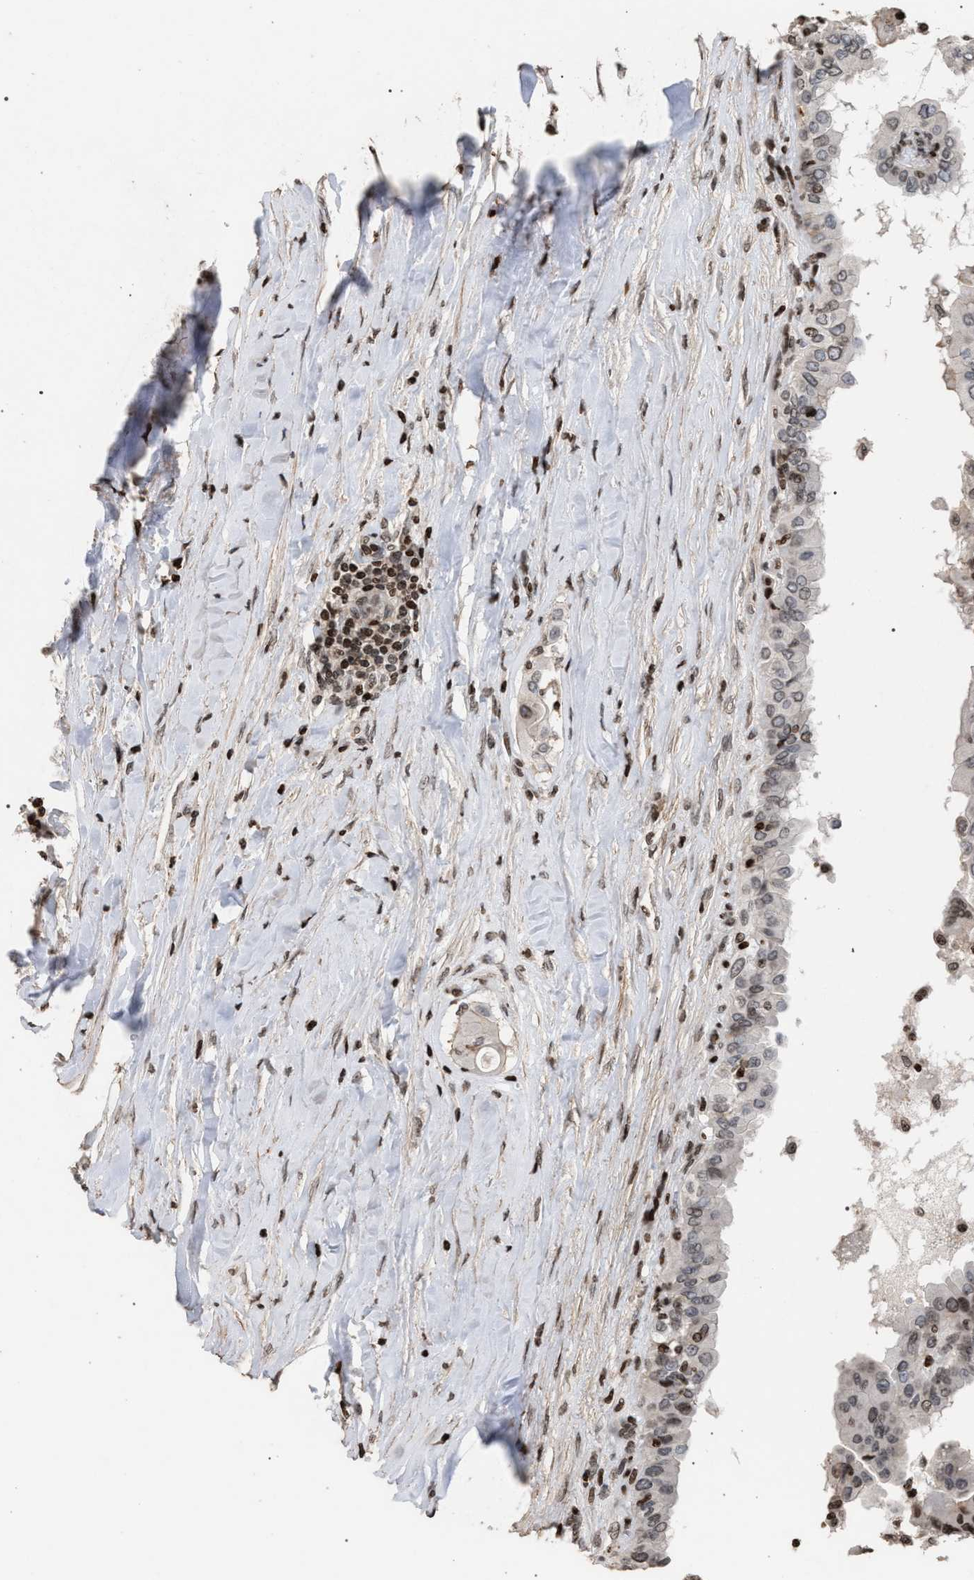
{"staining": {"intensity": "moderate", "quantity": "25%-75%", "location": "nuclear"}, "tissue": "thyroid cancer", "cell_type": "Tumor cells", "image_type": "cancer", "snomed": [{"axis": "morphology", "description": "Papillary adenocarcinoma, NOS"}, {"axis": "topography", "description": "Thyroid gland"}], "caption": "IHC micrograph of human thyroid cancer stained for a protein (brown), which exhibits medium levels of moderate nuclear positivity in about 25%-75% of tumor cells.", "gene": "FOXD3", "patient": {"sex": "male", "age": 33}}